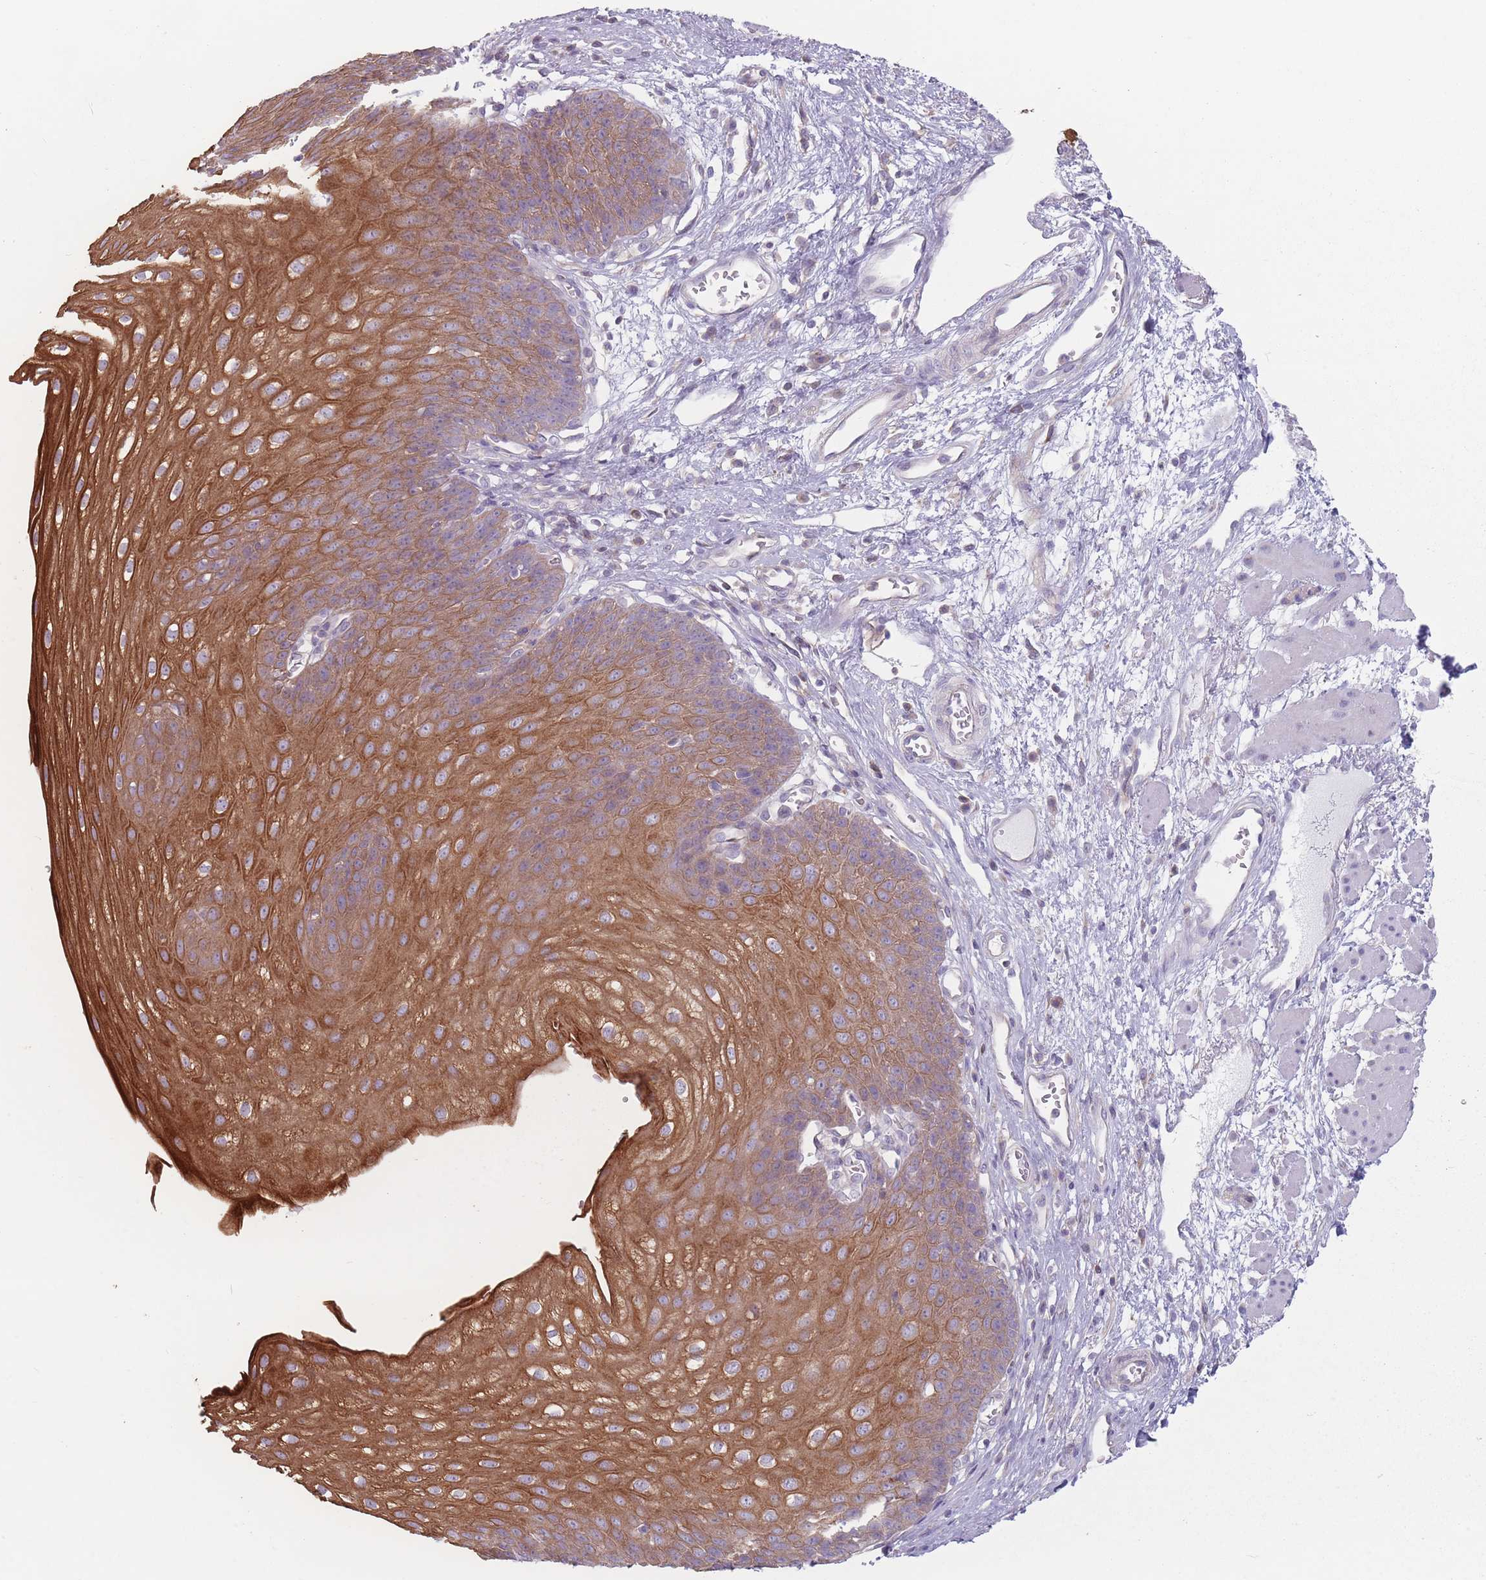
{"staining": {"intensity": "strong", "quantity": ">75%", "location": "cytoplasmic/membranous"}, "tissue": "esophagus", "cell_type": "Squamous epithelial cells", "image_type": "normal", "snomed": [{"axis": "morphology", "description": "Normal tissue, NOS"}, {"axis": "topography", "description": "Esophagus"}], "caption": "Immunohistochemical staining of normal human esophagus exhibits high levels of strong cytoplasmic/membranous expression in about >75% of squamous epithelial cells. (Brightfield microscopy of DAB IHC at high magnification).", "gene": "HSBP1L1", "patient": {"sex": "male", "age": 71}}